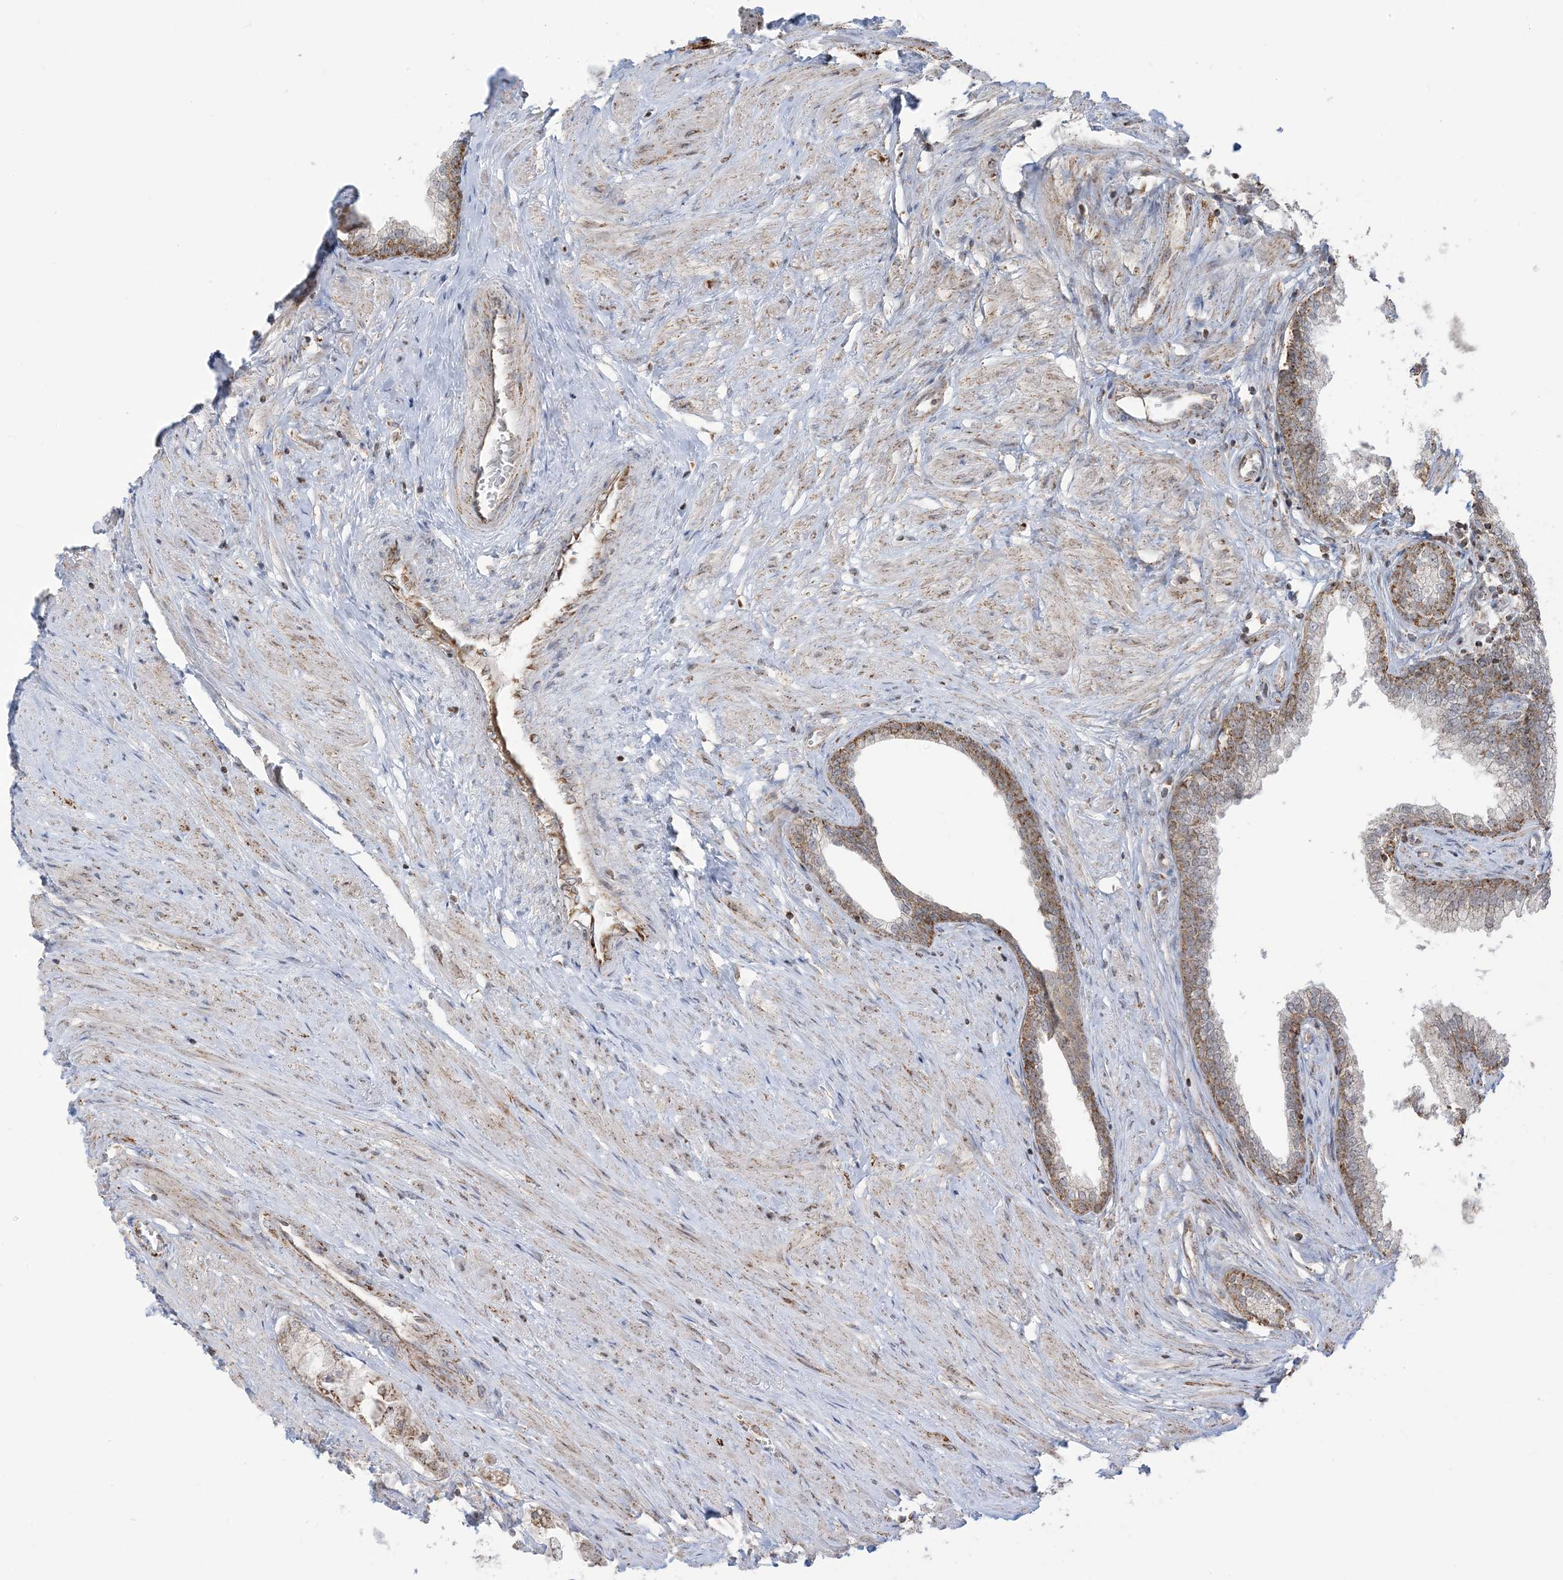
{"staining": {"intensity": "moderate", "quantity": "25%-75%", "location": "cytoplasmic/membranous"}, "tissue": "prostate", "cell_type": "Glandular cells", "image_type": "normal", "snomed": [{"axis": "morphology", "description": "Normal tissue, NOS"}, {"axis": "morphology", "description": "Urothelial carcinoma, Low grade"}, {"axis": "topography", "description": "Urinary bladder"}, {"axis": "topography", "description": "Prostate"}], "caption": "Protein expression analysis of unremarkable prostate displays moderate cytoplasmic/membranous staining in approximately 25%-75% of glandular cells.", "gene": "MAPKBP1", "patient": {"sex": "male", "age": 60}}